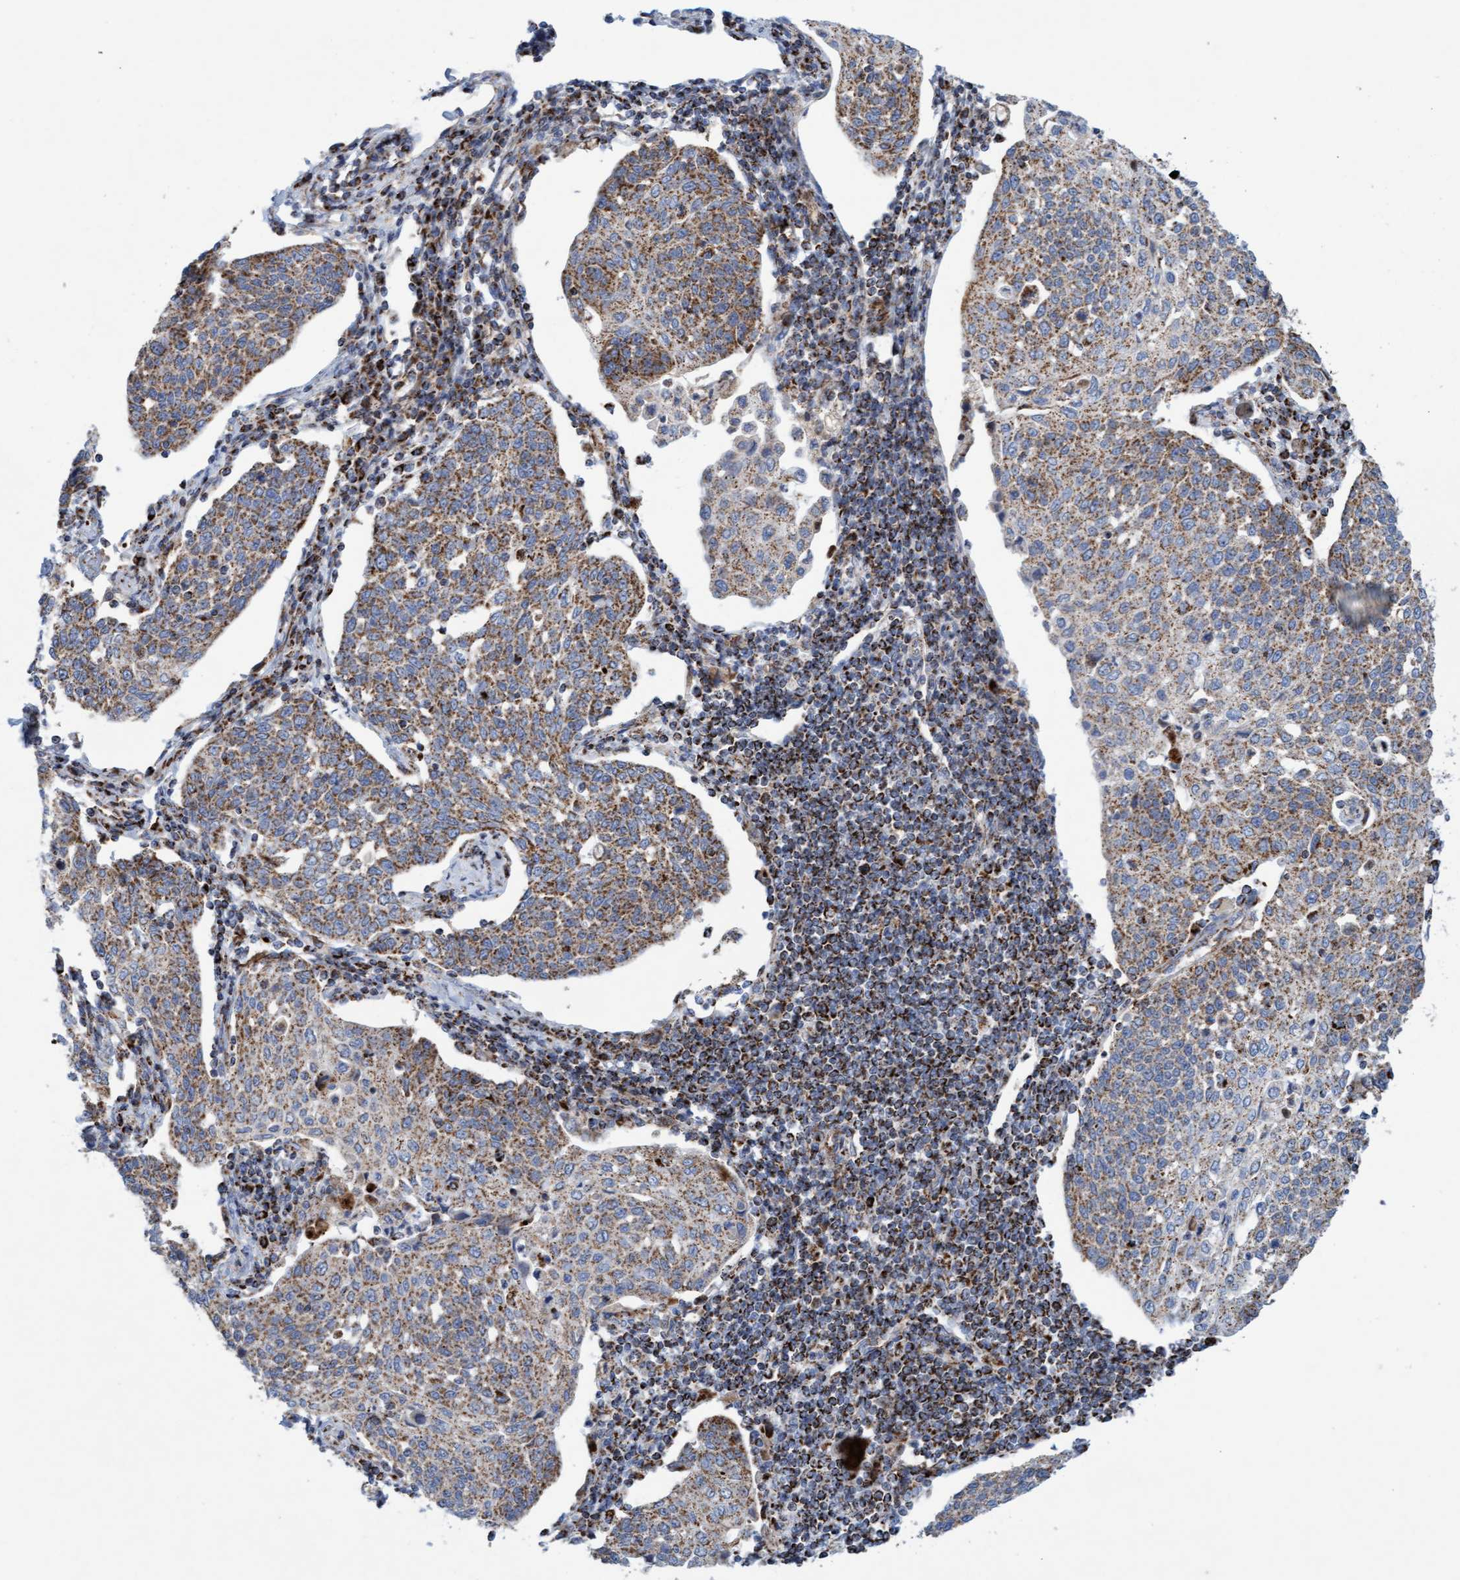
{"staining": {"intensity": "moderate", "quantity": ">75%", "location": "cytoplasmic/membranous"}, "tissue": "cervical cancer", "cell_type": "Tumor cells", "image_type": "cancer", "snomed": [{"axis": "morphology", "description": "Squamous cell carcinoma, NOS"}, {"axis": "topography", "description": "Cervix"}], "caption": "Immunohistochemistry (IHC) (DAB) staining of squamous cell carcinoma (cervical) reveals moderate cytoplasmic/membranous protein staining in about >75% of tumor cells.", "gene": "GGTA1", "patient": {"sex": "female", "age": 34}}